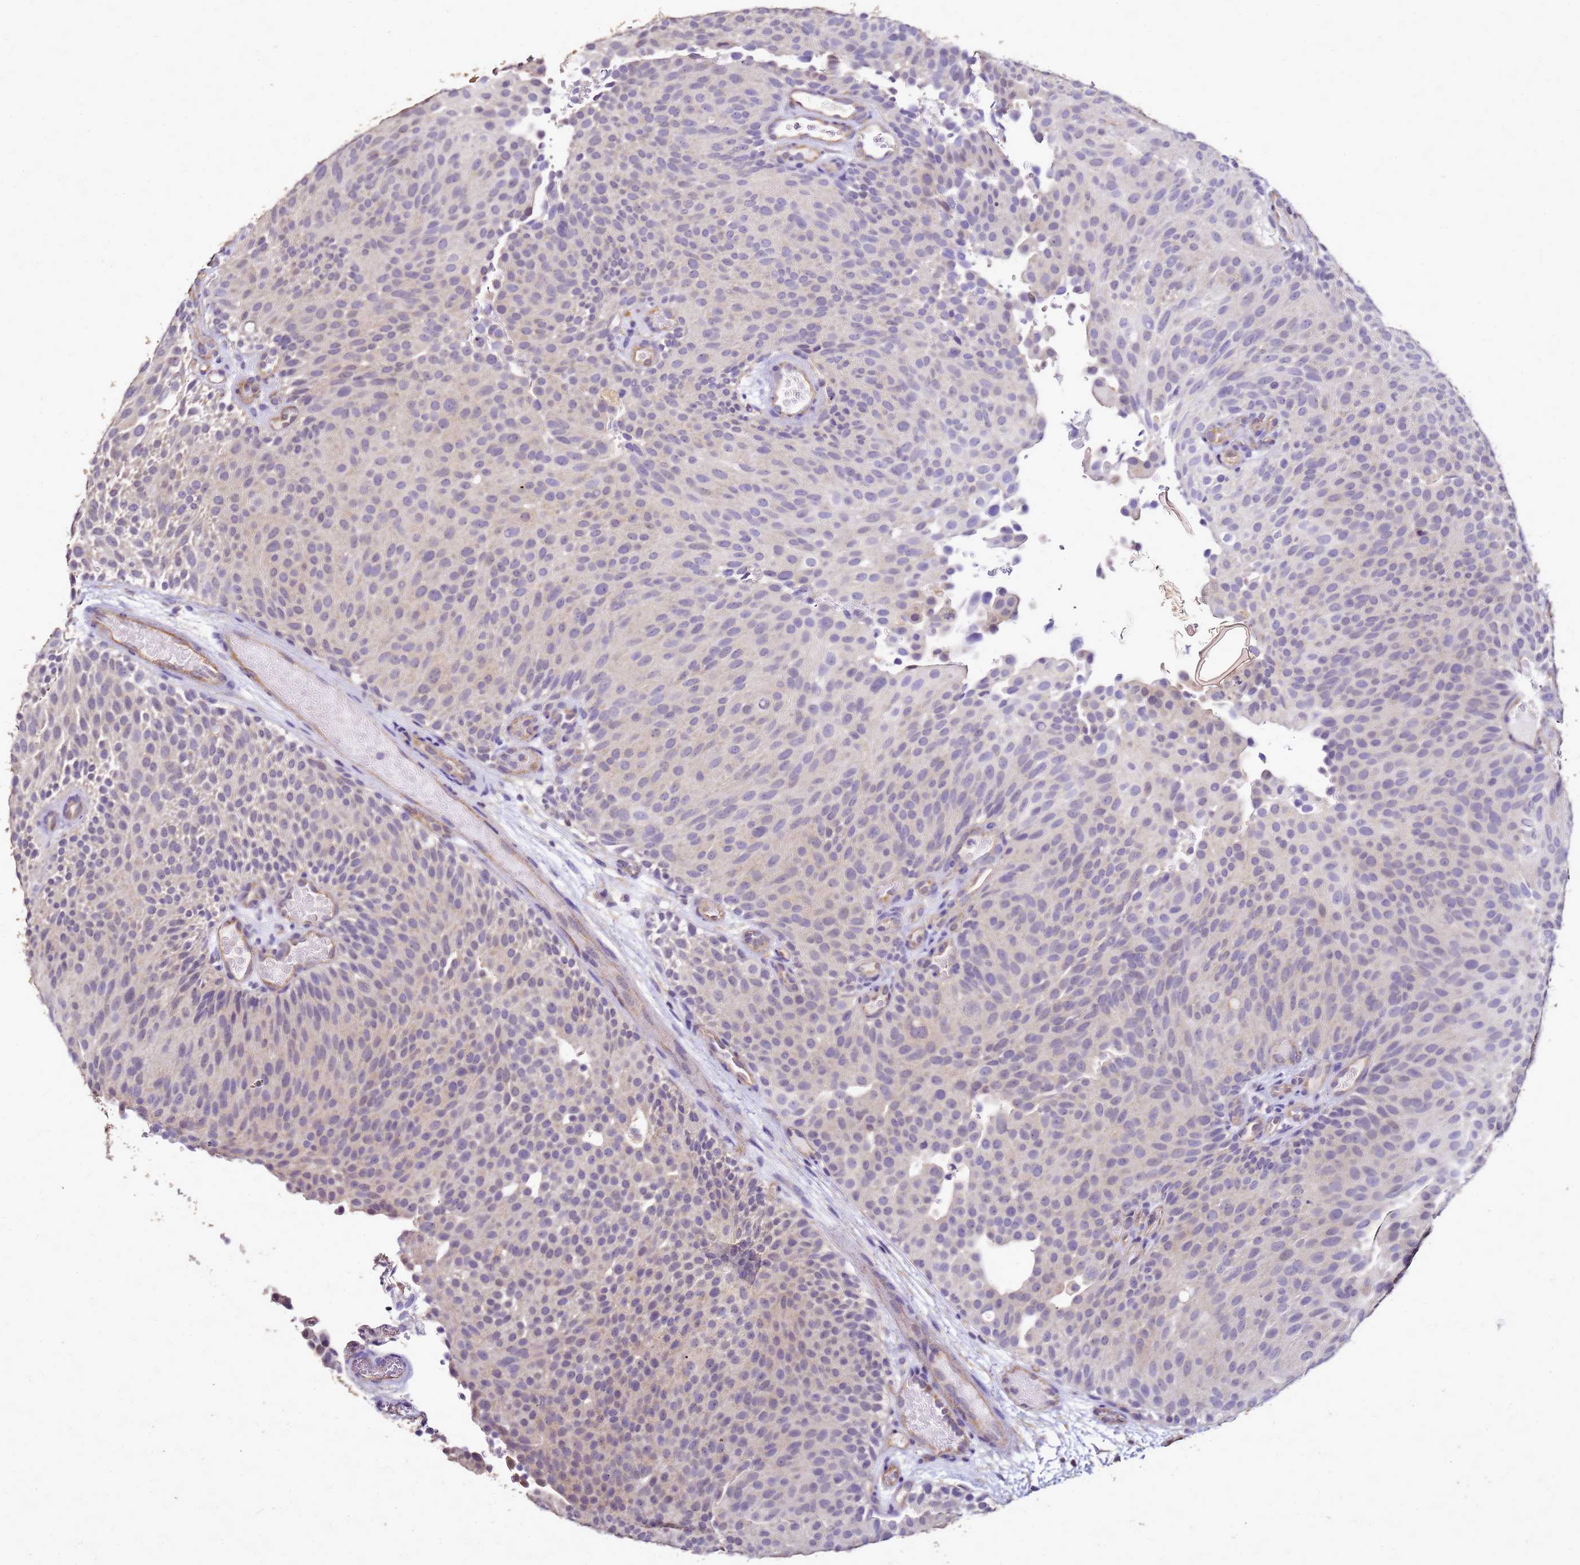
{"staining": {"intensity": "weak", "quantity": "<25%", "location": "nuclear"}, "tissue": "urothelial cancer", "cell_type": "Tumor cells", "image_type": "cancer", "snomed": [{"axis": "morphology", "description": "Urothelial carcinoma, Low grade"}, {"axis": "topography", "description": "Urinary bladder"}], "caption": "DAB (3,3'-diaminobenzidine) immunohistochemical staining of human low-grade urothelial carcinoma shows no significant positivity in tumor cells.", "gene": "ENOPH1", "patient": {"sex": "male", "age": 78}}